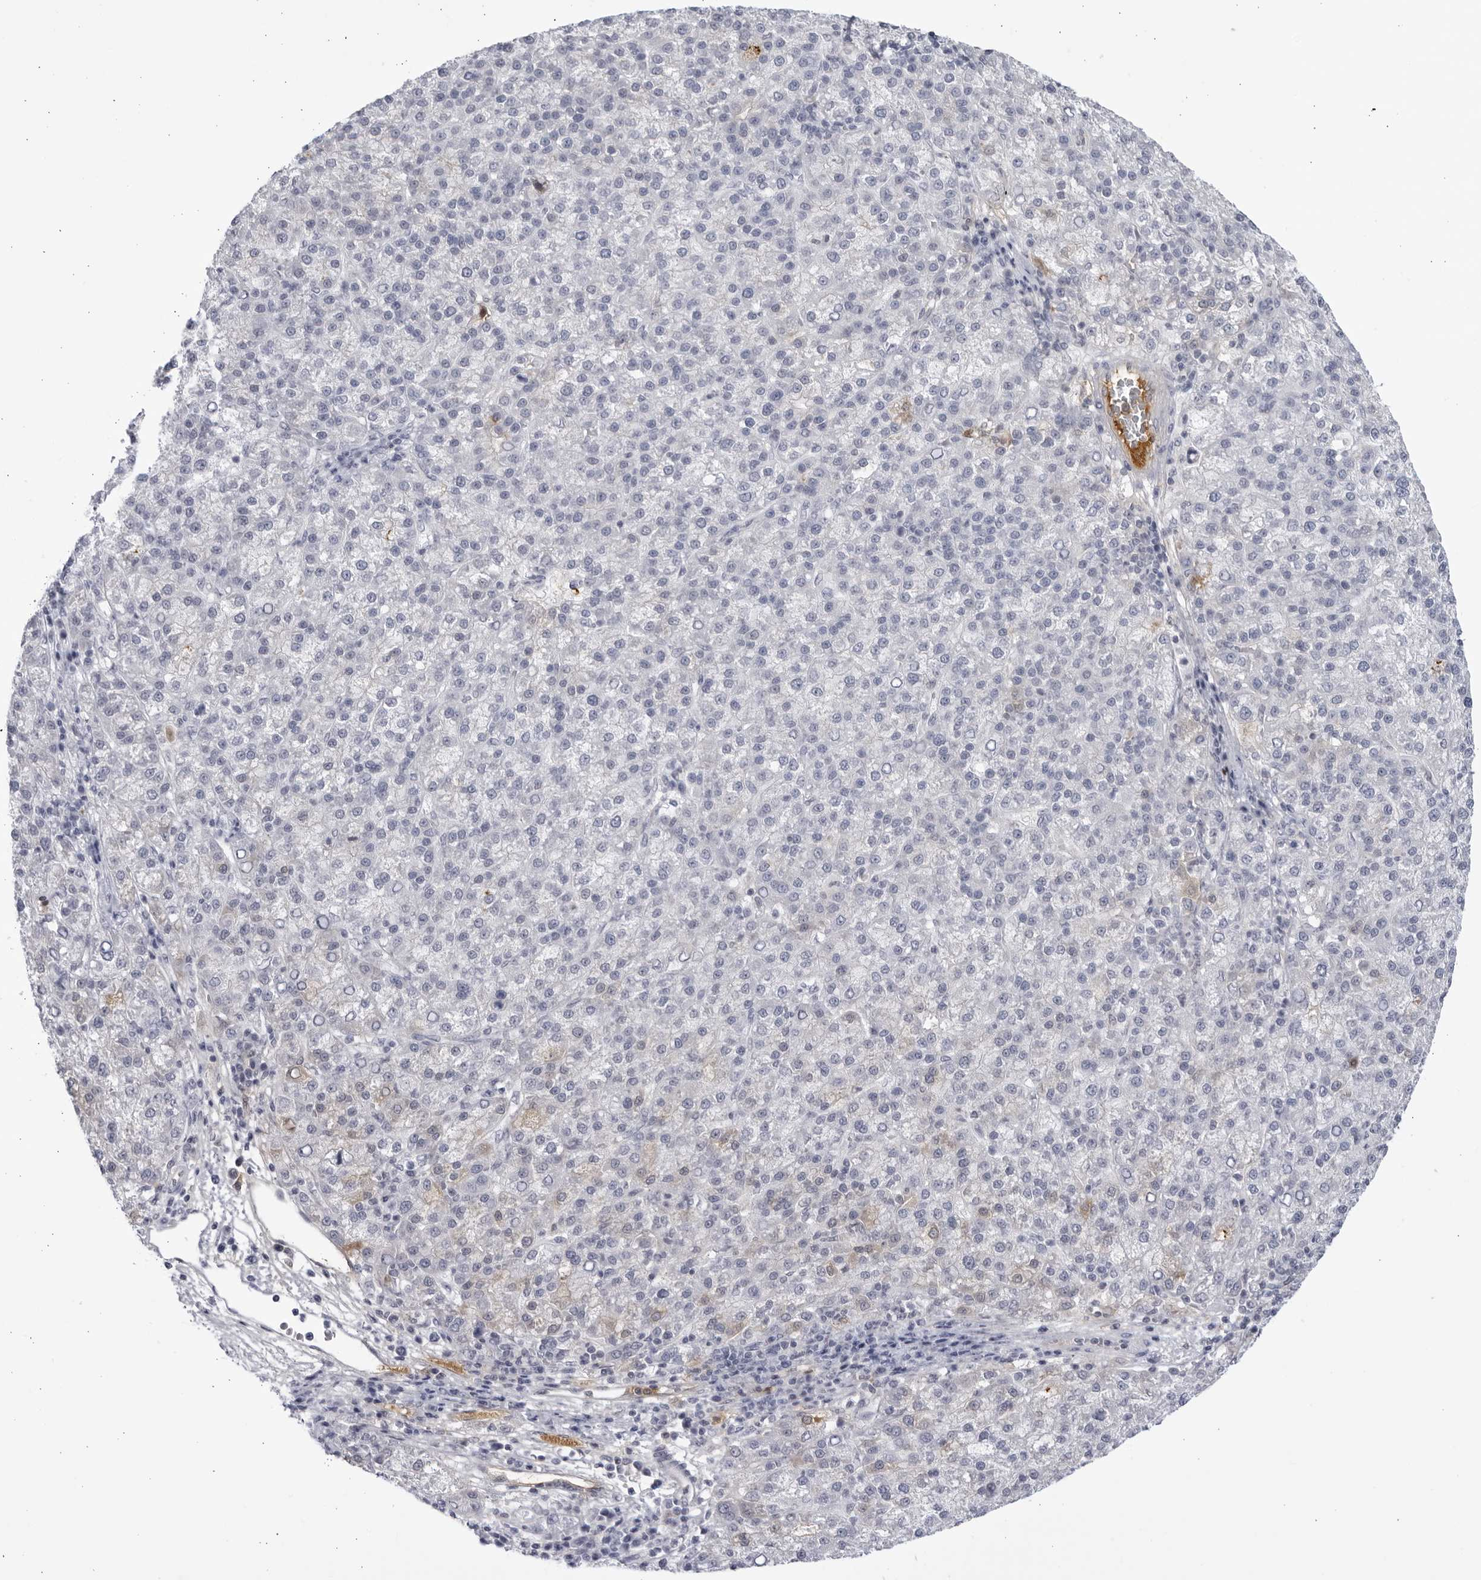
{"staining": {"intensity": "negative", "quantity": "none", "location": "none"}, "tissue": "liver cancer", "cell_type": "Tumor cells", "image_type": "cancer", "snomed": [{"axis": "morphology", "description": "Carcinoma, Hepatocellular, NOS"}, {"axis": "topography", "description": "Liver"}], "caption": "This image is of hepatocellular carcinoma (liver) stained with immunohistochemistry to label a protein in brown with the nuclei are counter-stained blue. There is no staining in tumor cells. (IHC, brightfield microscopy, high magnification).", "gene": "CNBD1", "patient": {"sex": "female", "age": 58}}